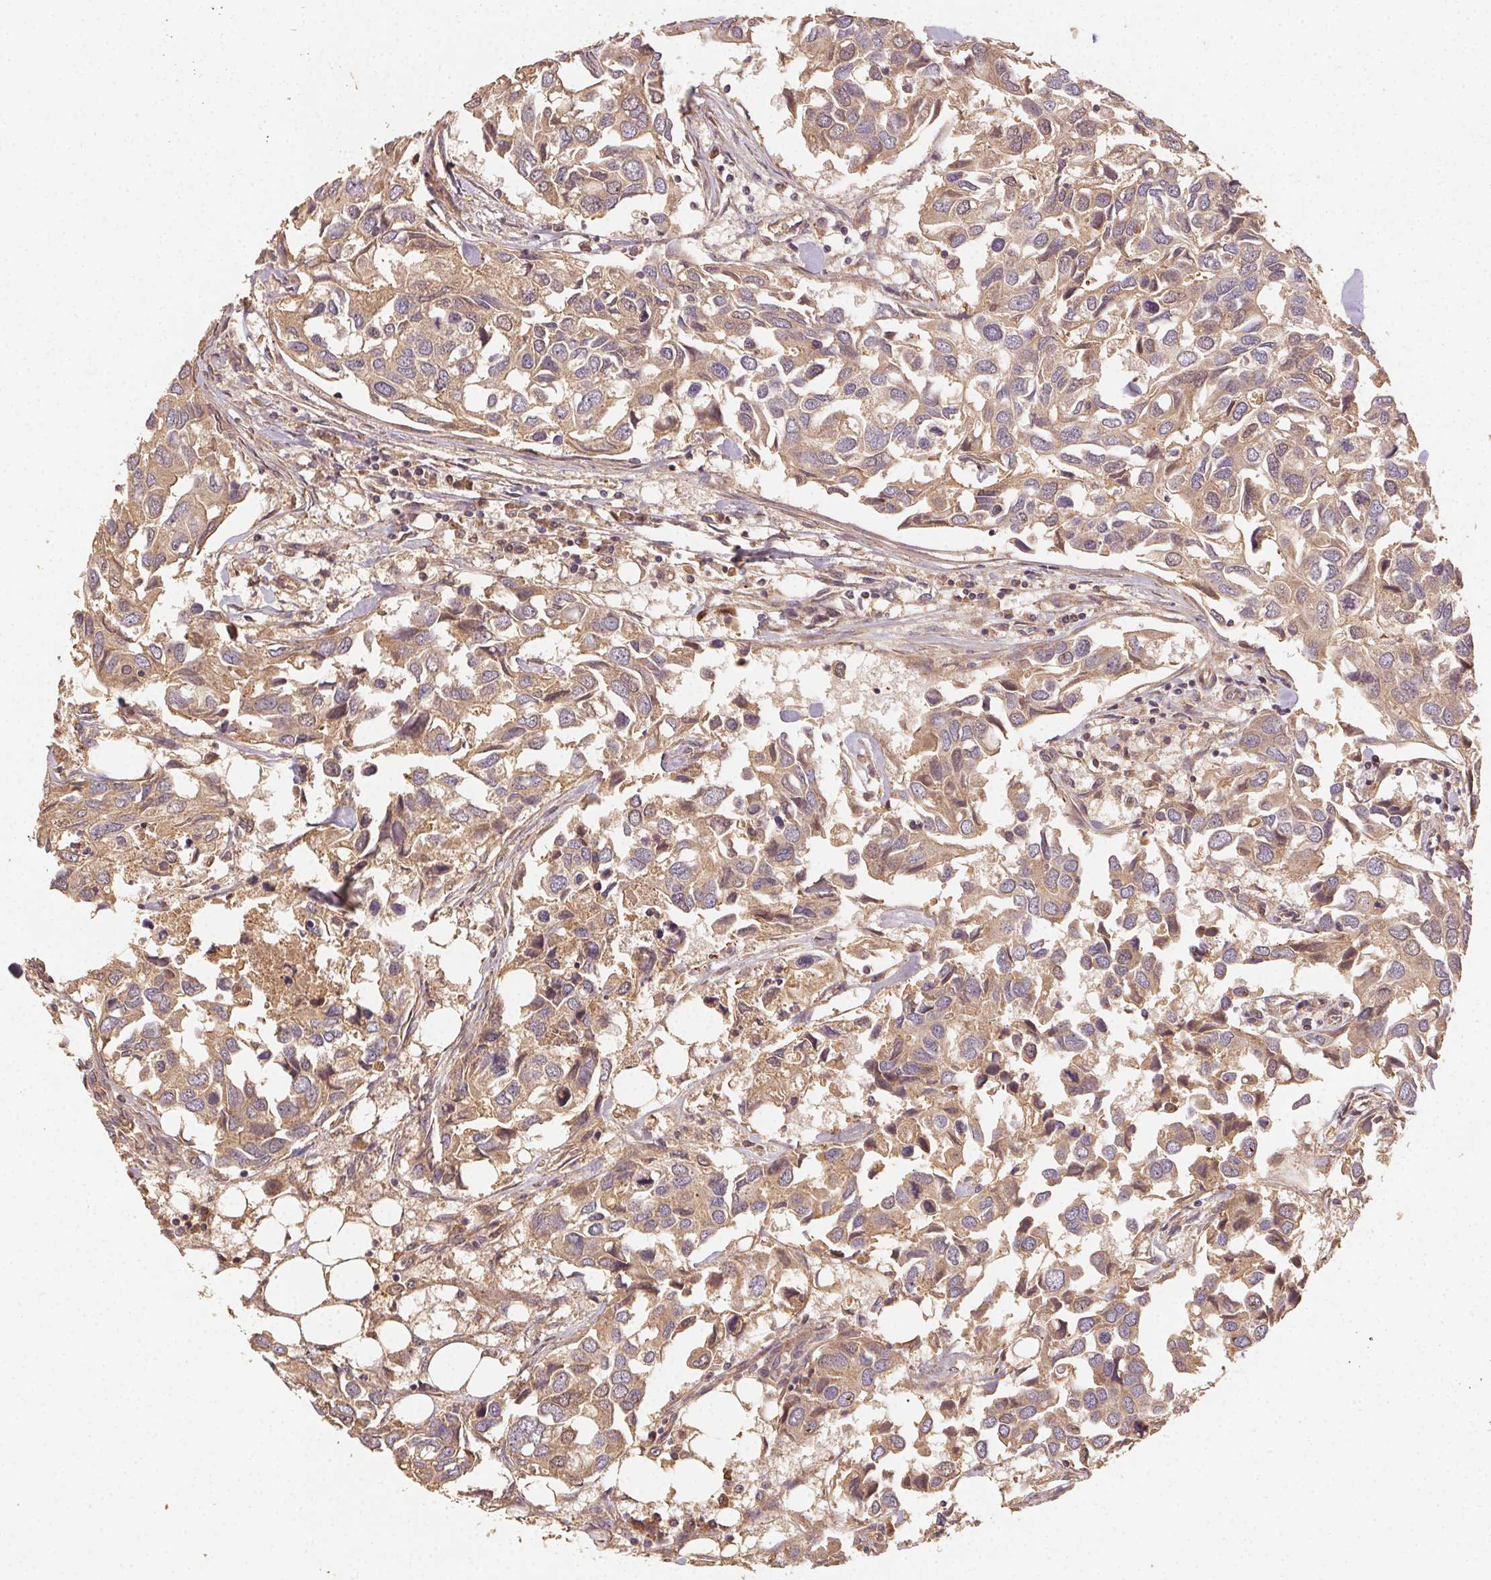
{"staining": {"intensity": "moderate", "quantity": ">75%", "location": "cytoplasmic/membranous"}, "tissue": "breast cancer", "cell_type": "Tumor cells", "image_type": "cancer", "snomed": [{"axis": "morphology", "description": "Duct carcinoma"}, {"axis": "topography", "description": "Breast"}], "caption": "Human breast cancer (invasive ductal carcinoma) stained with a protein marker reveals moderate staining in tumor cells.", "gene": "RALA", "patient": {"sex": "female", "age": 83}}